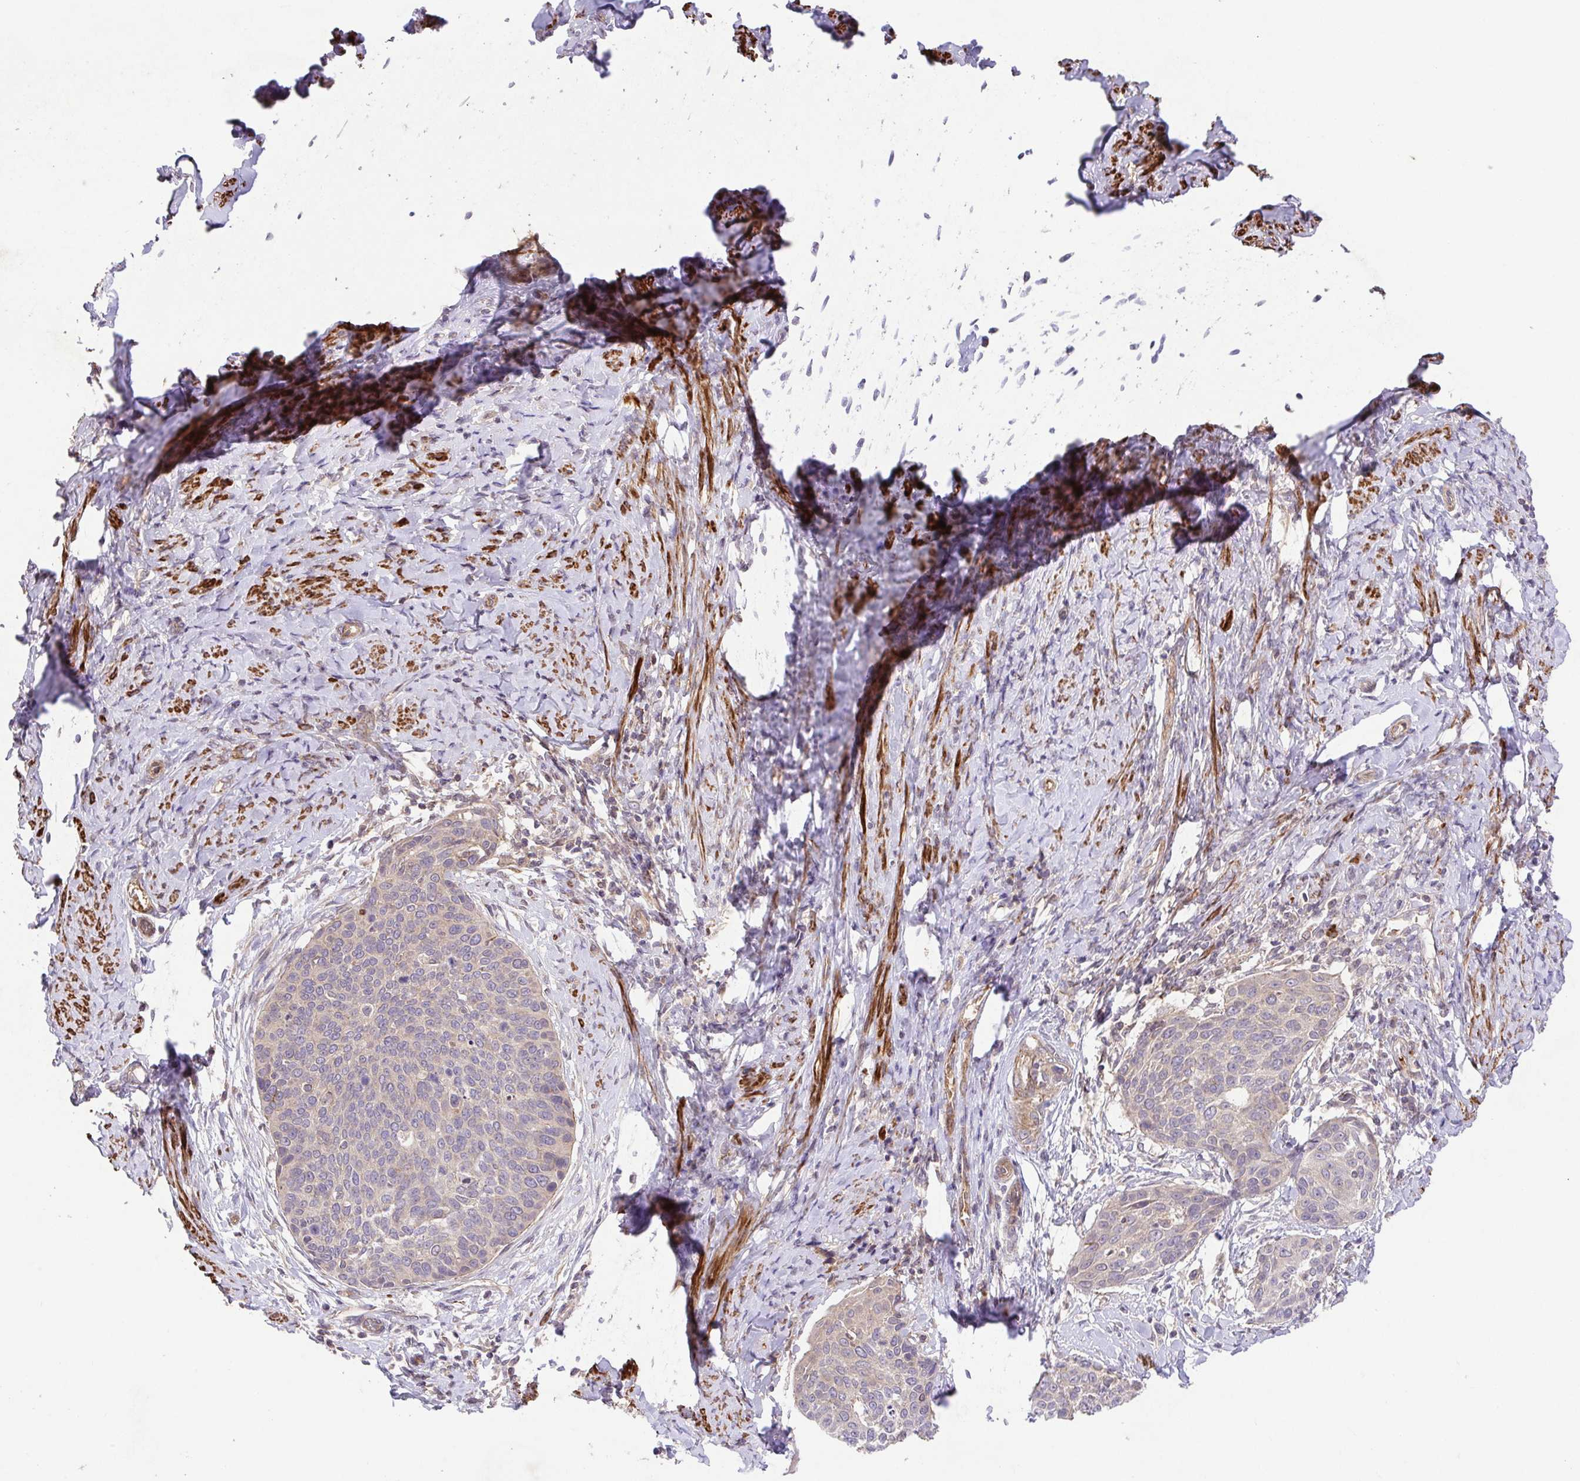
{"staining": {"intensity": "weak", "quantity": "25%-75%", "location": "cytoplasmic/membranous"}, "tissue": "cervical cancer", "cell_type": "Tumor cells", "image_type": "cancer", "snomed": [{"axis": "morphology", "description": "Squamous cell carcinoma, NOS"}, {"axis": "topography", "description": "Cervix"}], "caption": "Protein expression analysis of human cervical cancer (squamous cell carcinoma) reveals weak cytoplasmic/membranous staining in about 25%-75% of tumor cells. Immunohistochemistry (ihc) stains the protein in brown and the nuclei are stained blue.", "gene": "IDE", "patient": {"sex": "female", "age": 69}}